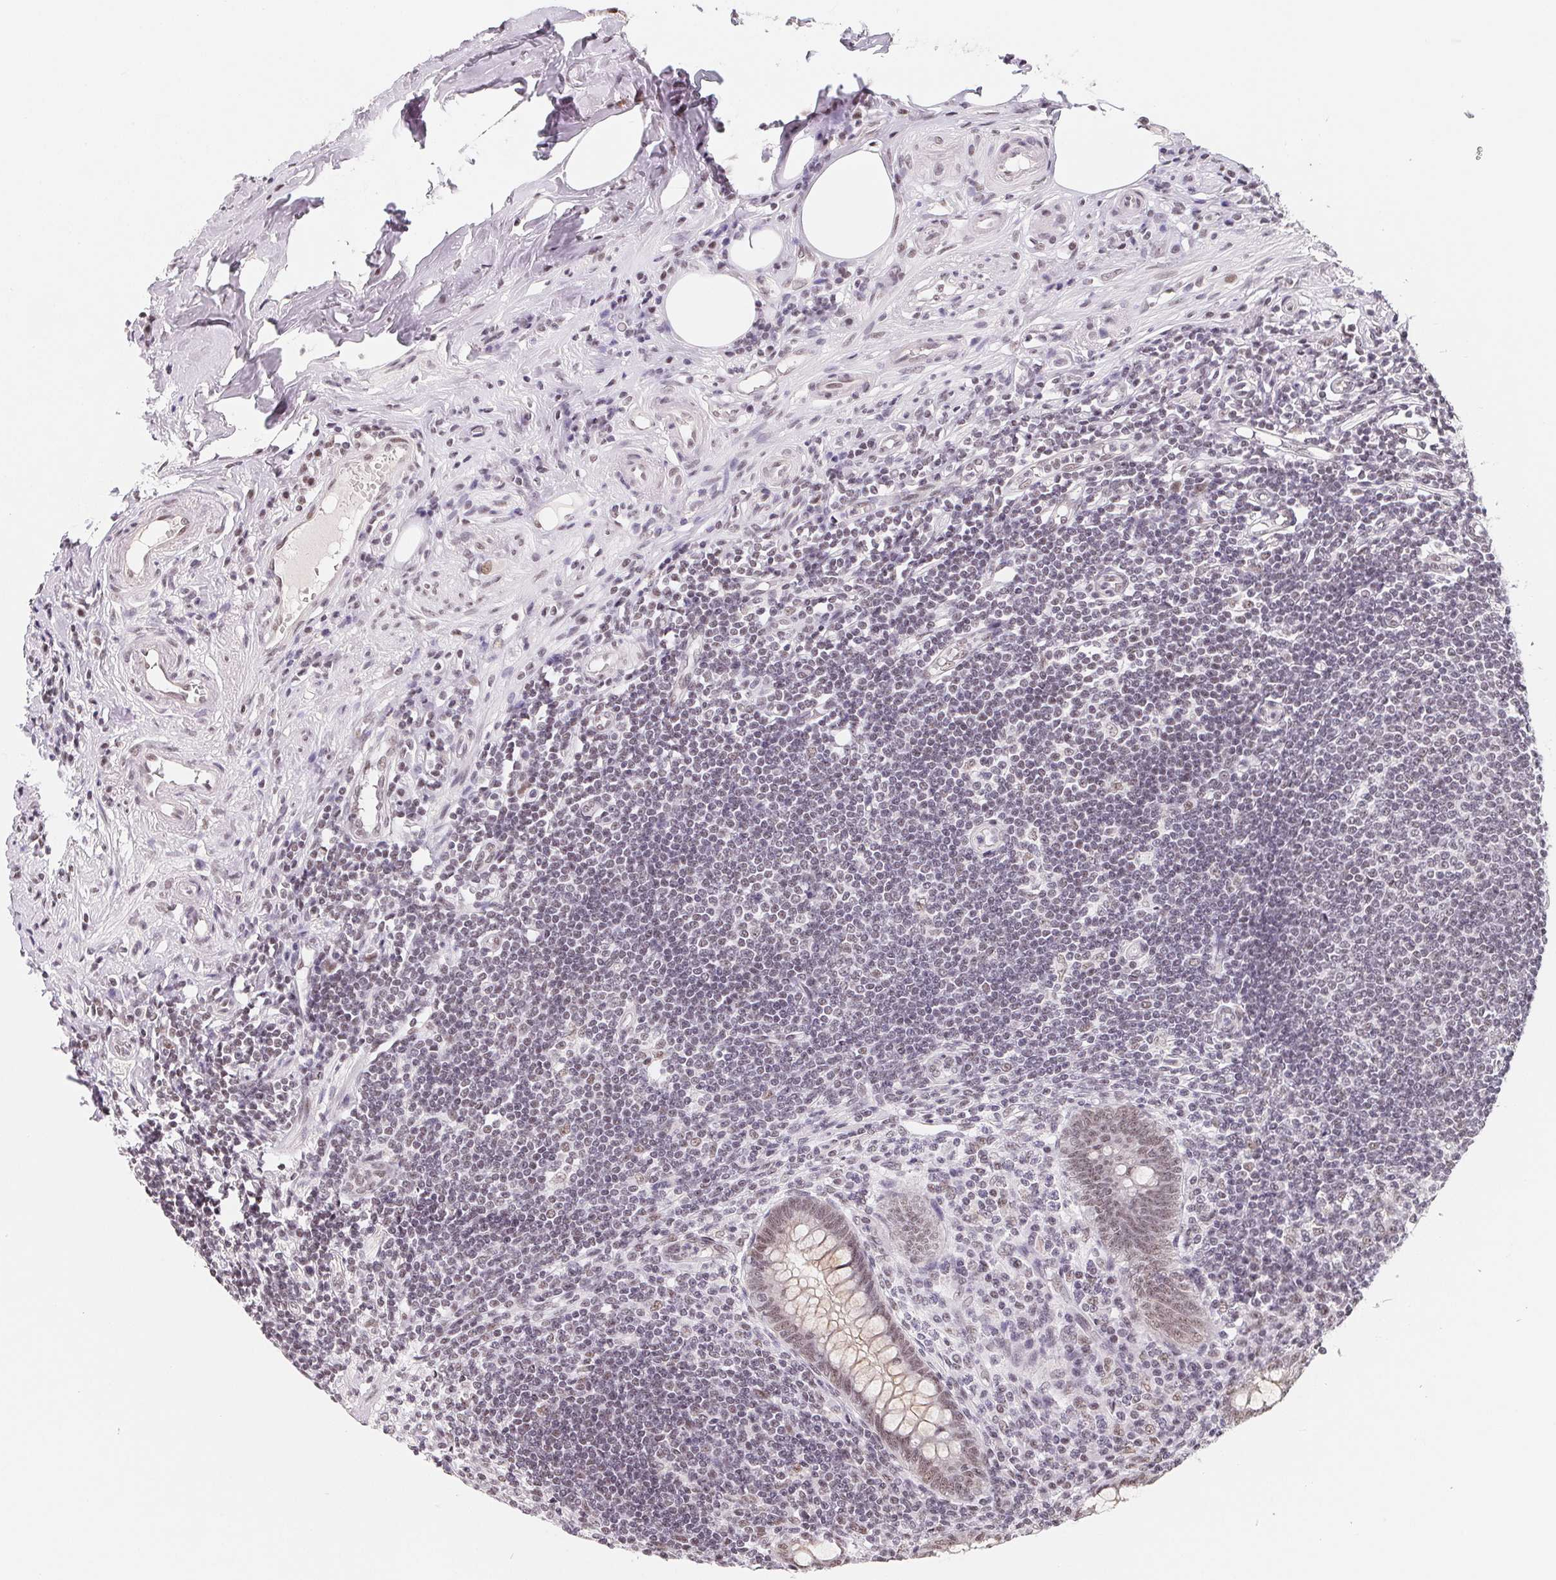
{"staining": {"intensity": "weak", "quantity": "25%-75%", "location": "nuclear"}, "tissue": "appendix", "cell_type": "Glandular cells", "image_type": "normal", "snomed": [{"axis": "morphology", "description": "Normal tissue, NOS"}, {"axis": "topography", "description": "Appendix"}], "caption": "IHC micrograph of unremarkable appendix stained for a protein (brown), which displays low levels of weak nuclear expression in about 25%-75% of glandular cells.", "gene": "TCERG1", "patient": {"sex": "female", "age": 57}}